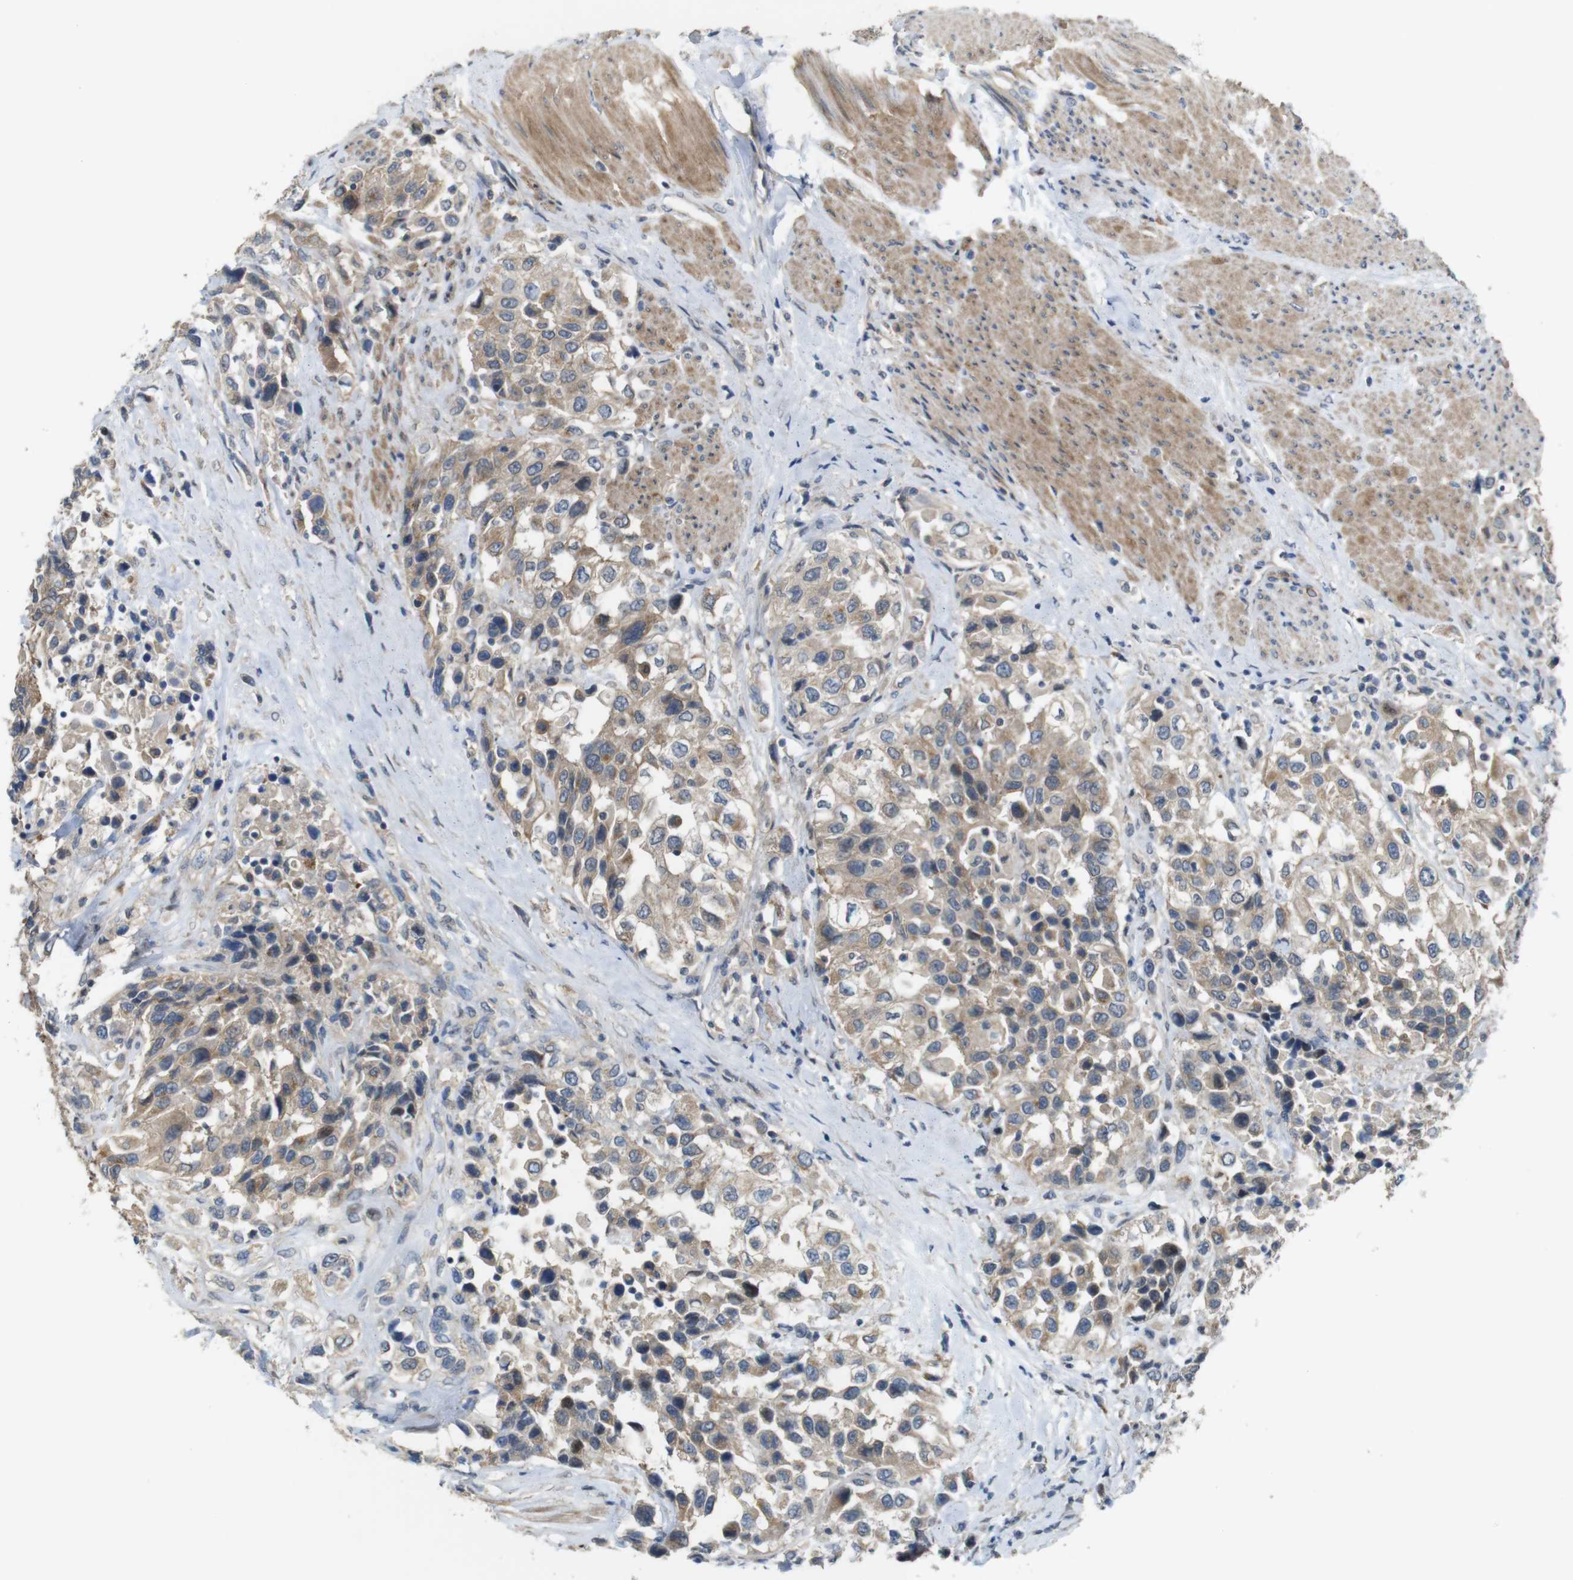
{"staining": {"intensity": "weak", "quantity": ">75%", "location": "cytoplasmic/membranous"}, "tissue": "urothelial cancer", "cell_type": "Tumor cells", "image_type": "cancer", "snomed": [{"axis": "morphology", "description": "Urothelial carcinoma, High grade"}, {"axis": "topography", "description": "Urinary bladder"}], "caption": "Approximately >75% of tumor cells in human high-grade urothelial carcinoma show weak cytoplasmic/membranous protein expression as visualized by brown immunohistochemical staining.", "gene": "CDC34", "patient": {"sex": "female", "age": 80}}